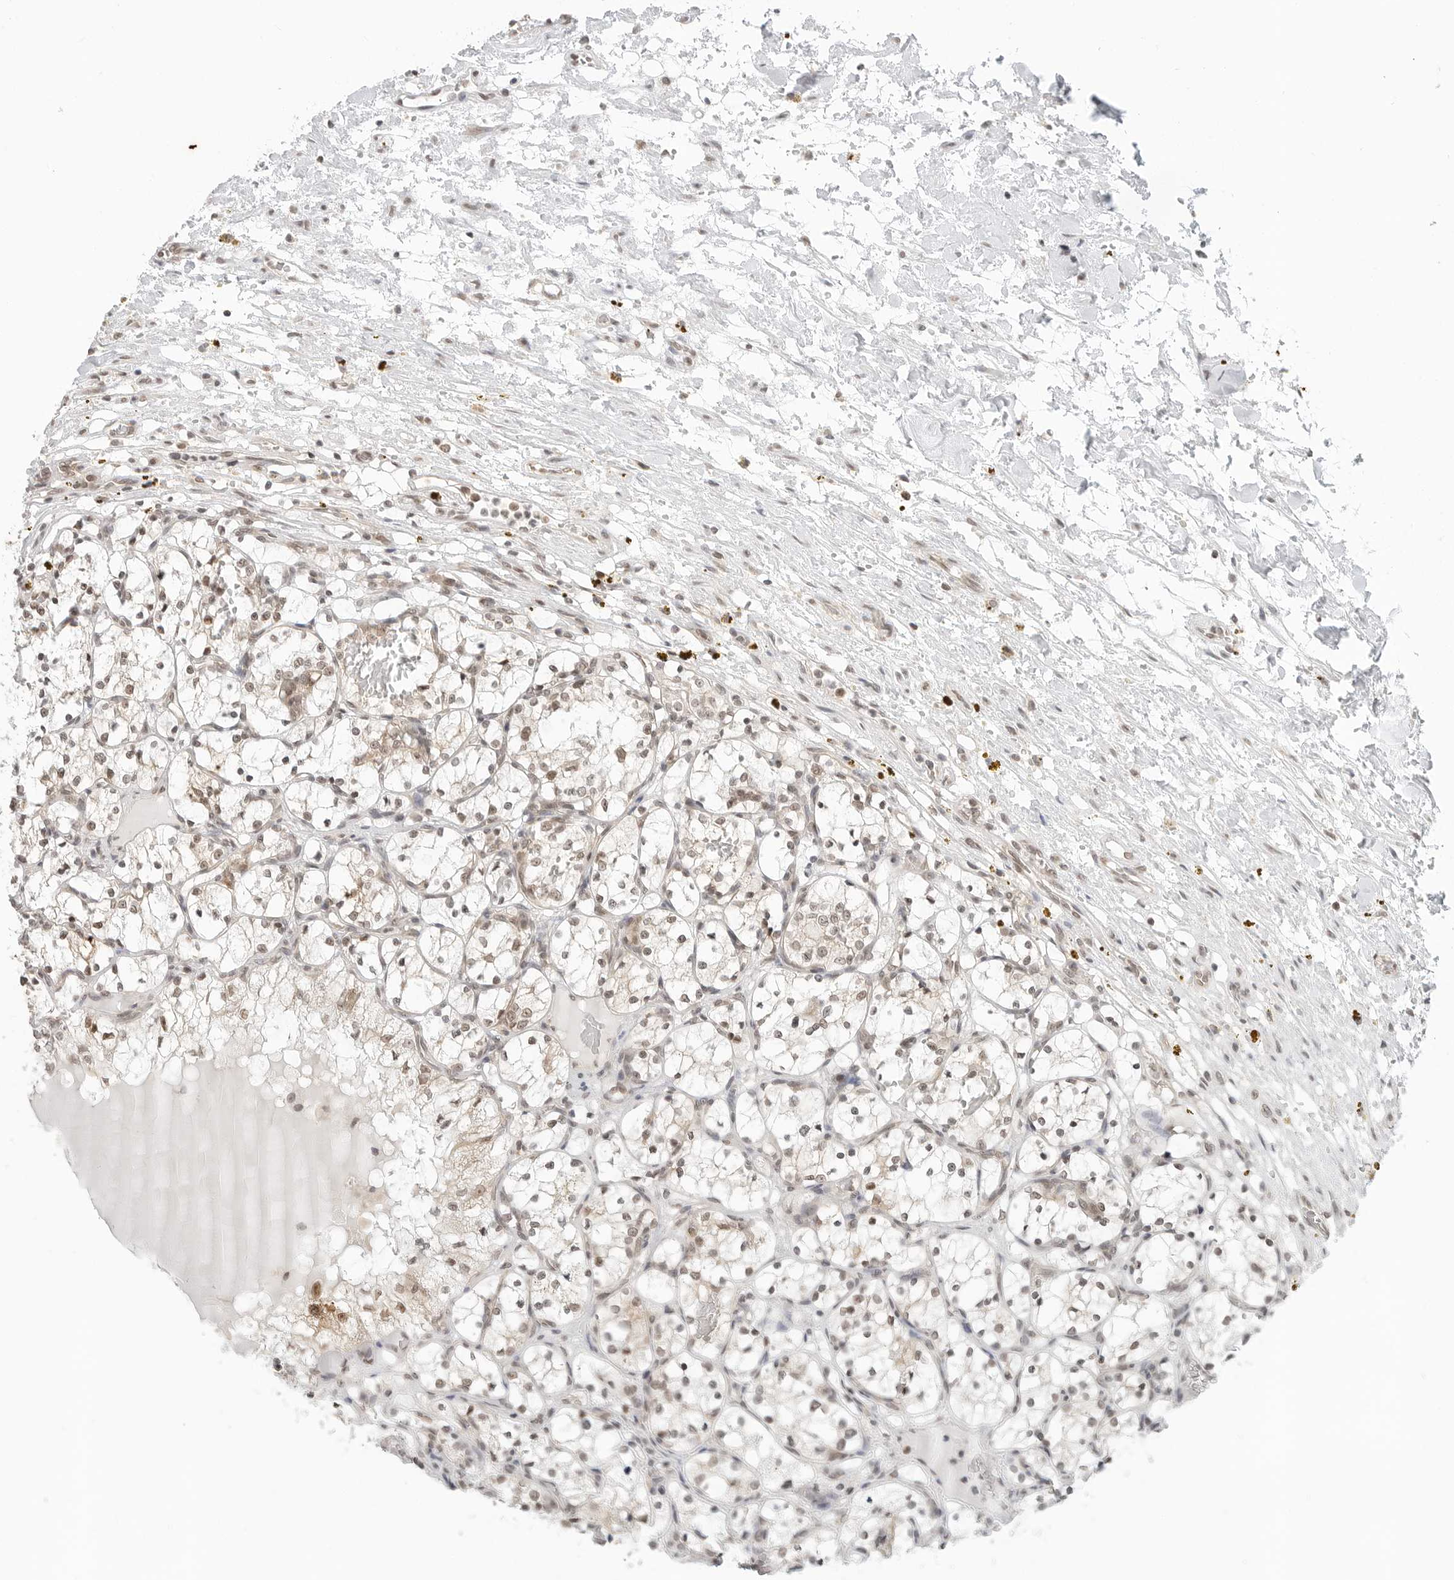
{"staining": {"intensity": "moderate", "quantity": "<25%", "location": "nuclear"}, "tissue": "renal cancer", "cell_type": "Tumor cells", "image_type": "cancer", "snomed": [{"axis": "morphology", "description": "Adenocarcinoma, NOS"}, {"axis": "topography", "description": "Kidney"}], "caption": "Moderate nuclear protein positivity is present in about <25% of tumor cells in adenocarcinoma (renal).", "gene": "METAP1", "patient": {"sex": "female", "age": 69}}